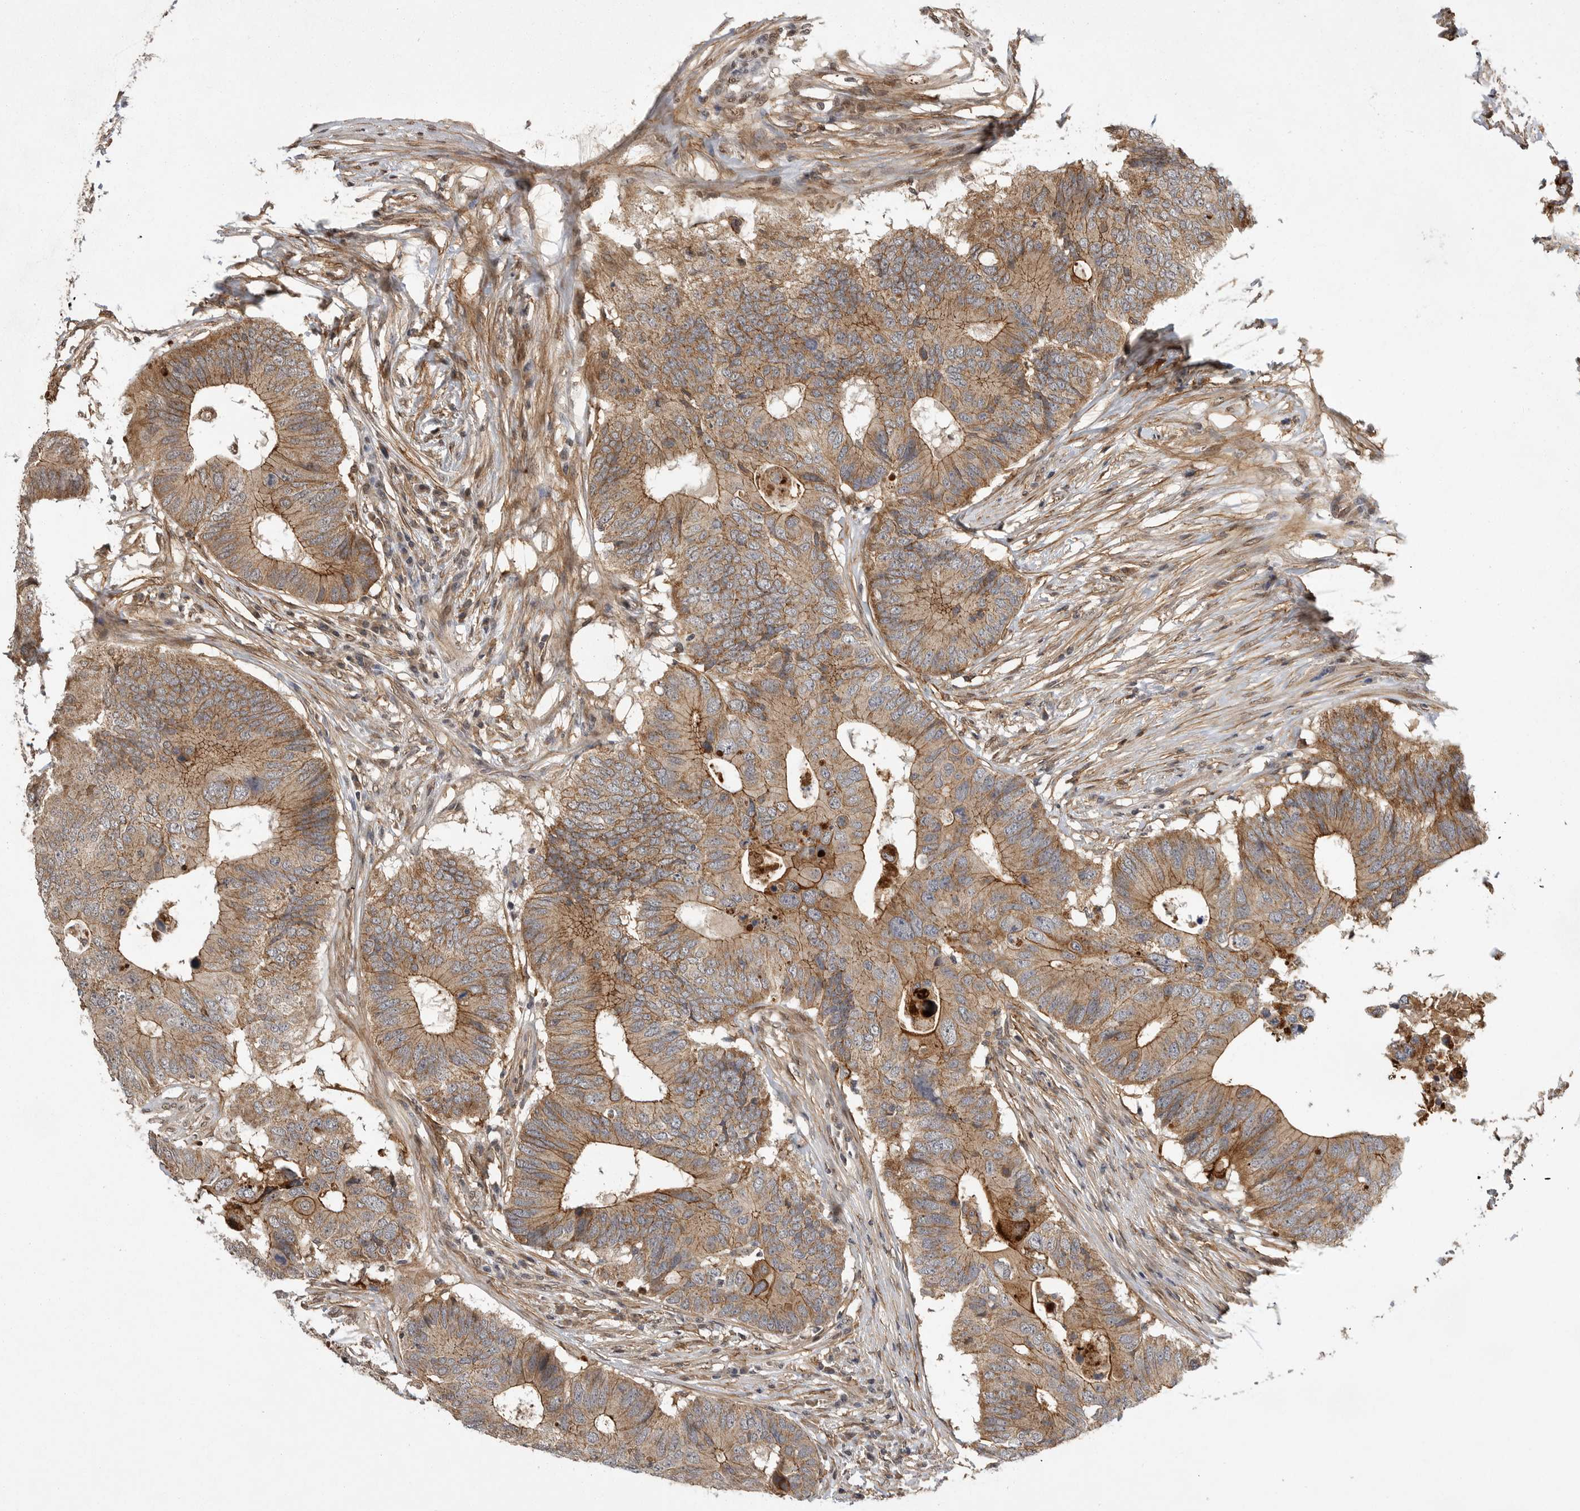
{"staining": {"intensity": "moderate", "quantity": ">75%", "location": "cytoplasmic/membranous"}, "tissue": "colorectal cancer", "cell_type": "Tumor cells", "image_type": "cancer", "snomed": [{"axis": "morphology", "description": "Adenocarcinoma, NOS"}, {"axis": "topography", "description": "Colon"}], "caption": "Brown immunohistochemical staining in human adenocarcinoma (colorectal) reveals moderate cytoplasmic/membranous positivity in about >75% of tumor cells.", "gene": "NECTIN1", "patient": {"sex": "male", "age": 71}}